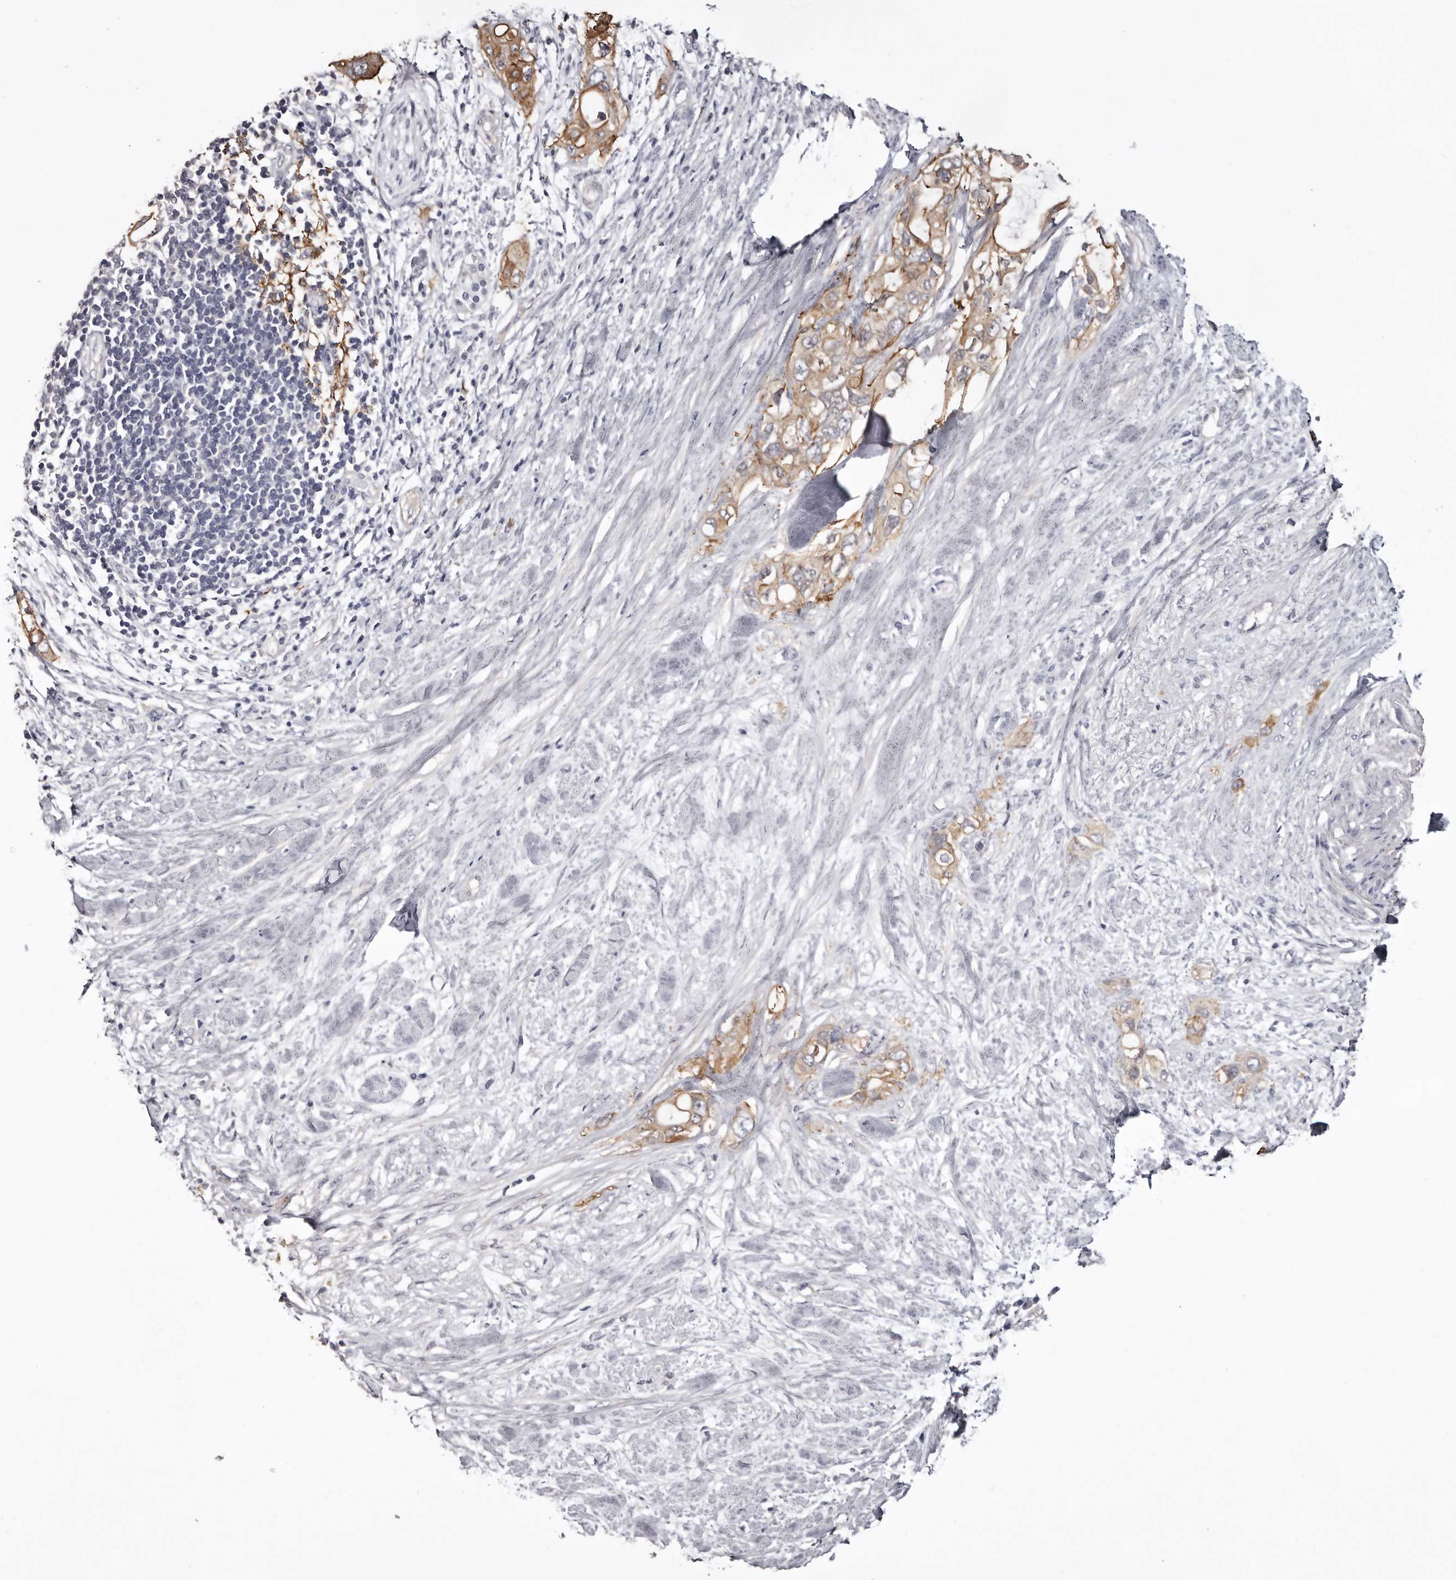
{"staining": {"intensity": "moderate", "quantity": ">75%", "location": "cytoplasmic/membranous"}, "tissue": "pancreatic cancer", "cell_type": "Tumor cells", "image_type": "cancer", "snomed": [{"axis": "morphology", "description": "Adenocarcinoma, NOS"}, {"axis": "topography", "description": "Pancreas"}], "caption": "Human pancreatic cancer (adenocarcinoma) stained with a protein marker reveals moderate staining in tumor cells.", "gene": "LAD1", "patient": {"sex": "female", "age": 56}}